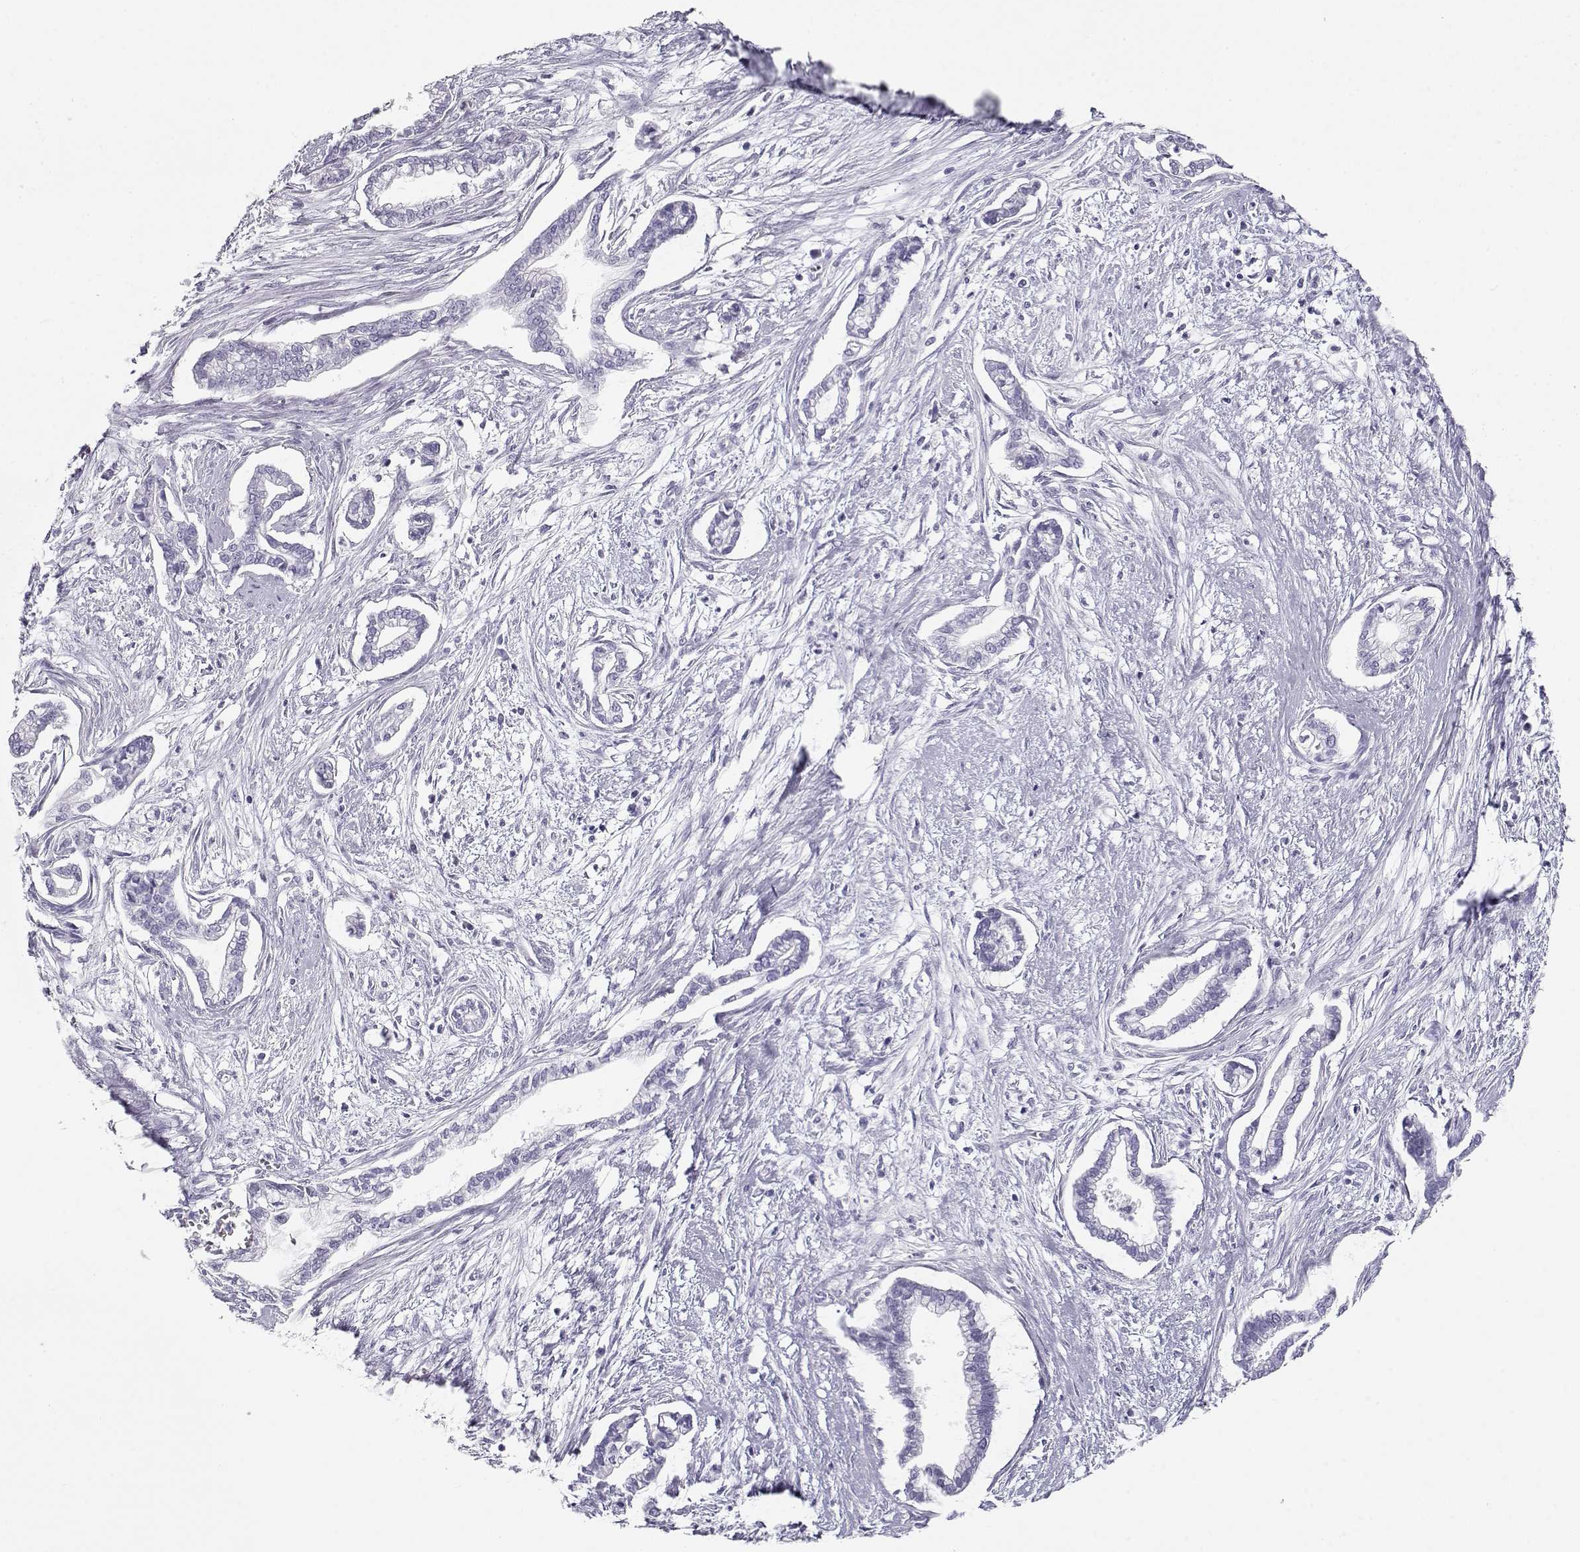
{"staining": {"intensity": "negative", "quantity": "none", "location": "none"}, "tissue": "cervical cancer", "cell_type": "Tumor cells", "image_type": "cancer", "snomed": [{"axis": "morphology", "description": "Adenocarcinoma, NOS"}, {"axis": "topography", "description": "Cervix"}], "caption": "IHC micrograph of human cervical adenocarcinoma stained for a protein (brown), which reveals no expression in tumor cells. Brightfield microscopy of immunohistochemistry stained with DAB (3,3'-diaminobenzidine) (brown) and hematoxylin (blue), captured at high magnification.", "gene": "TKTL1", "patient": {"sex": "female", "age": 62}}